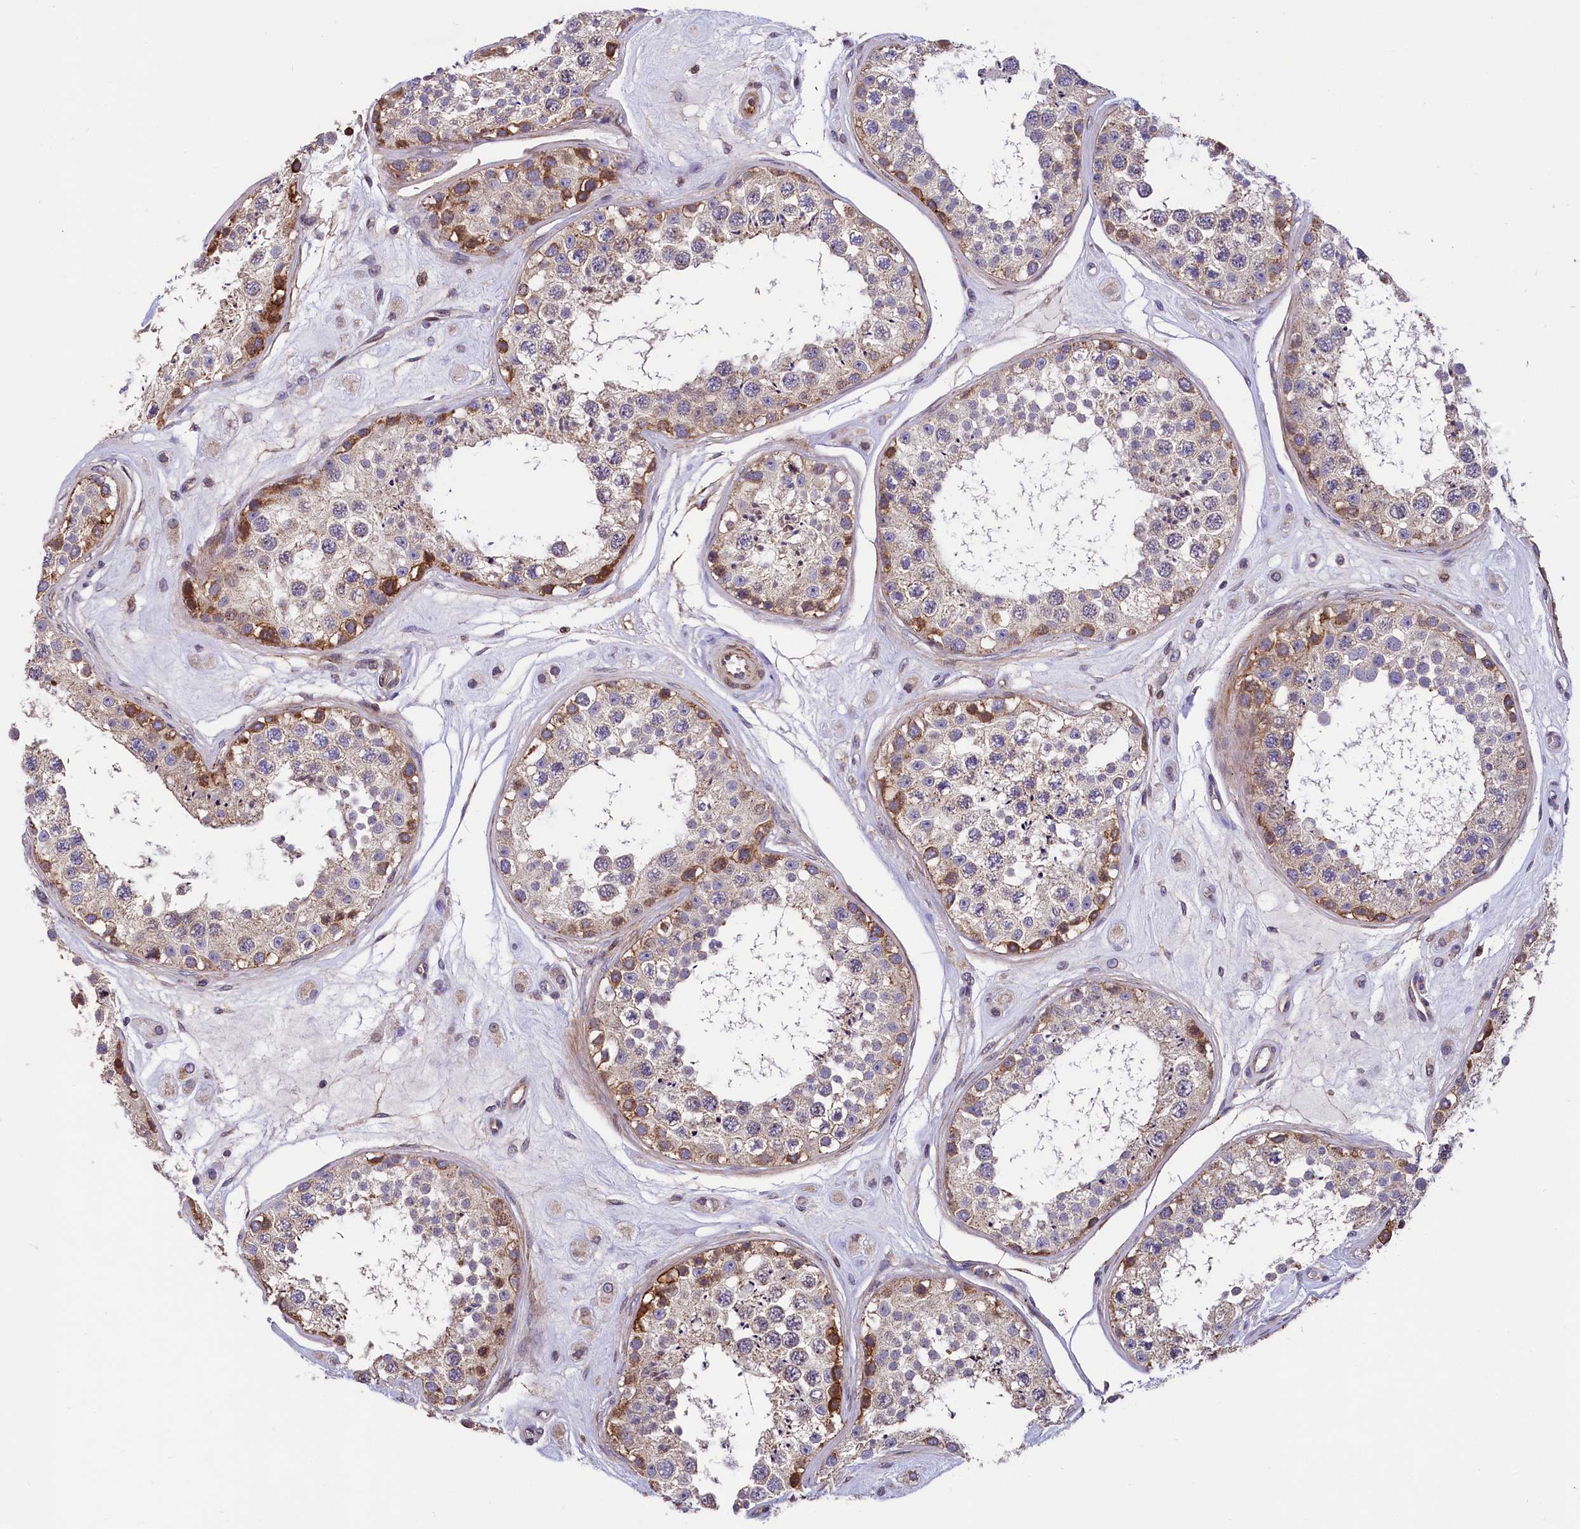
{"staining": {"intensity": "moderate", "quantity": "<25%", "location": "cytoplasmic/membranous"}, "tissue": "testis", "cell_type": "Cells in seminiferous ducts", "image_type": "normal", "snomed": [{"axis": "morphology", "description": "Normal tissue, NOS"}, {"axis": "topography", "description": "Testis"}], "caption": "Immunohistochemistry of unremarkable human testis exhibits low levels of moderate cytoplasmic/membranous positivity in approximately <25% of cells in seminiferous ducts.", "gene": "ZNF2", "patient": {"sex": "male", "age": 25}}